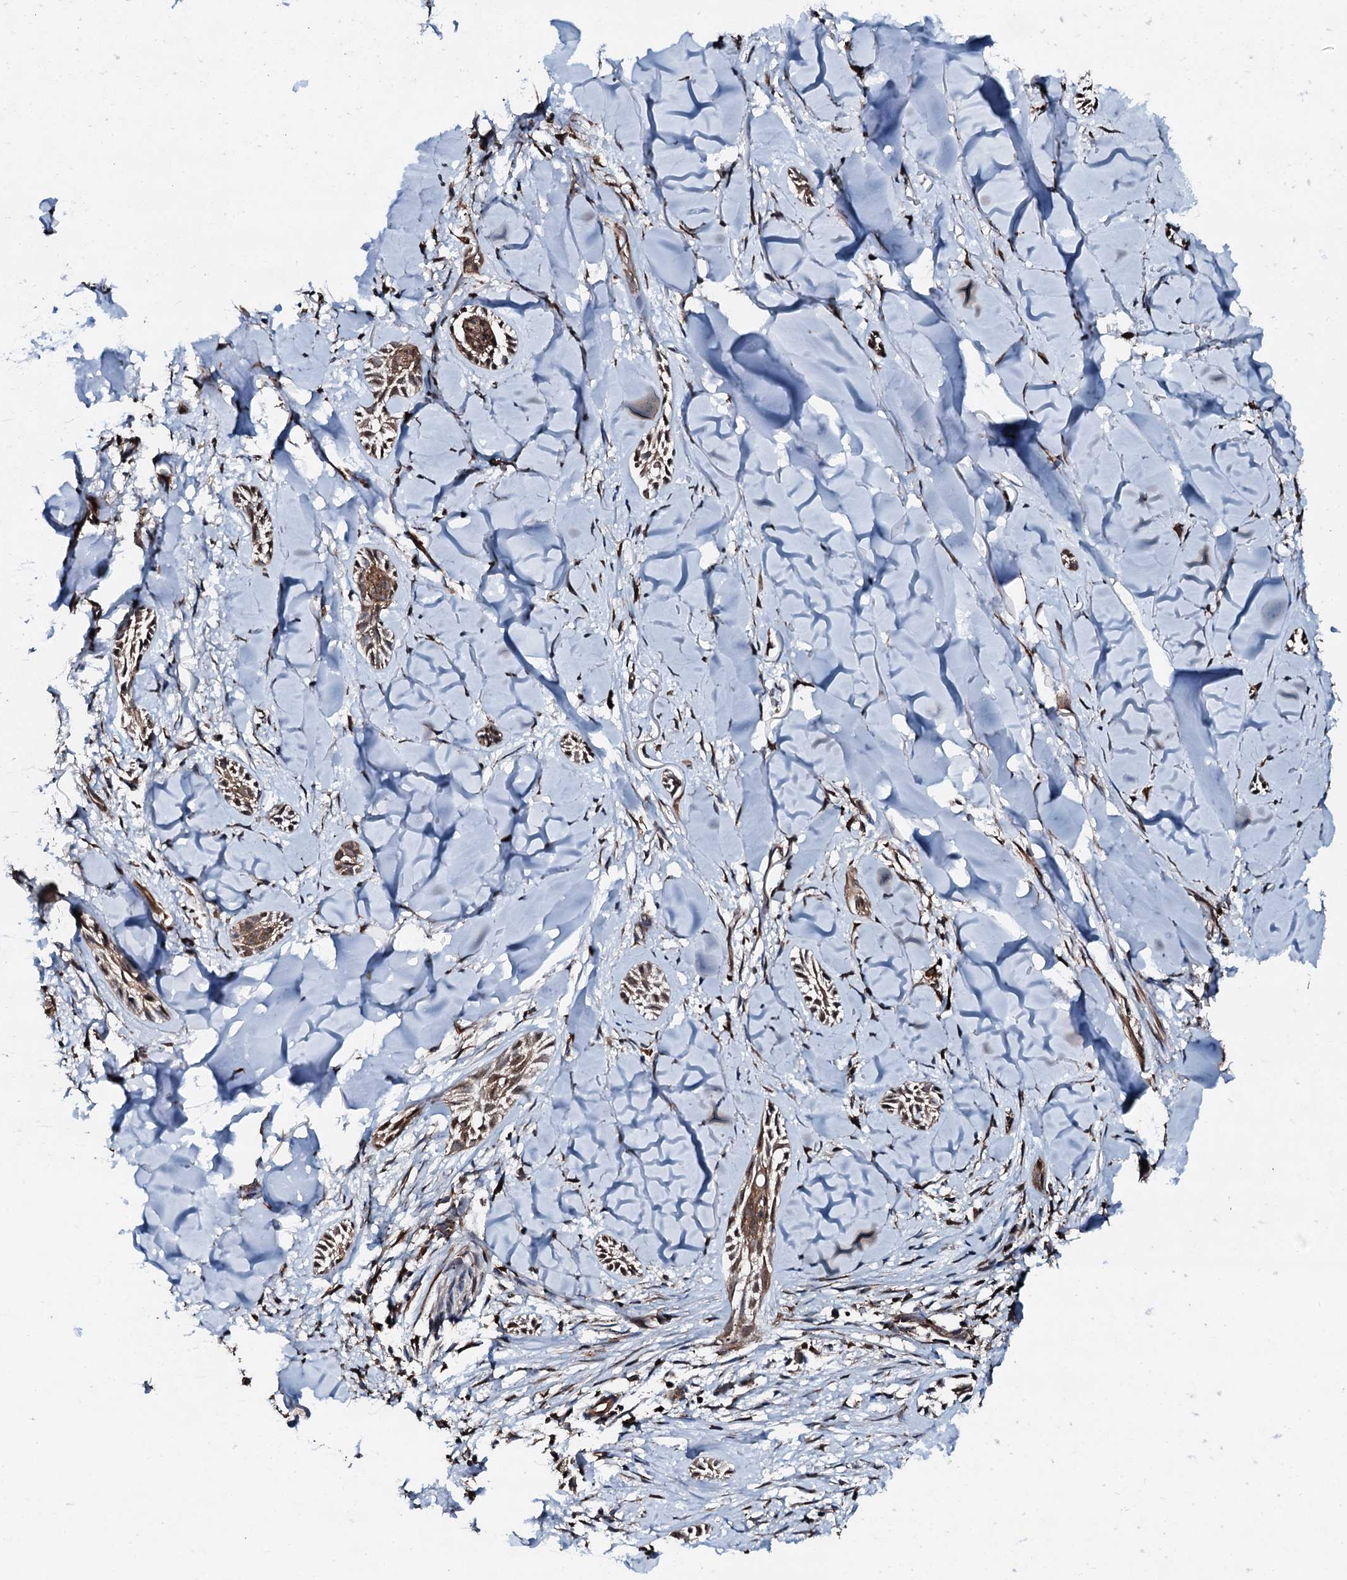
{"staining": {"intensity": "weak", "quantity": ">75%", "location": "cytoplasmic/membranous"}, "tissue": "skin cancer", "cell_type": "Tumor cells", "image_type": "cancer", "snomed": [{"axis": "morphology", "description": "Basal cell carcinoma"}, {"axis": "topography", "description": "Skin"}], "caption": "Human basal cell carcinoma (skin) stained for a protein (brown) reveals weak cytoplasmic/membranous positive expression in about >75% of tumor cells.", "gene": "EDC4", "patient": {"sex": "female", "age": 59}}